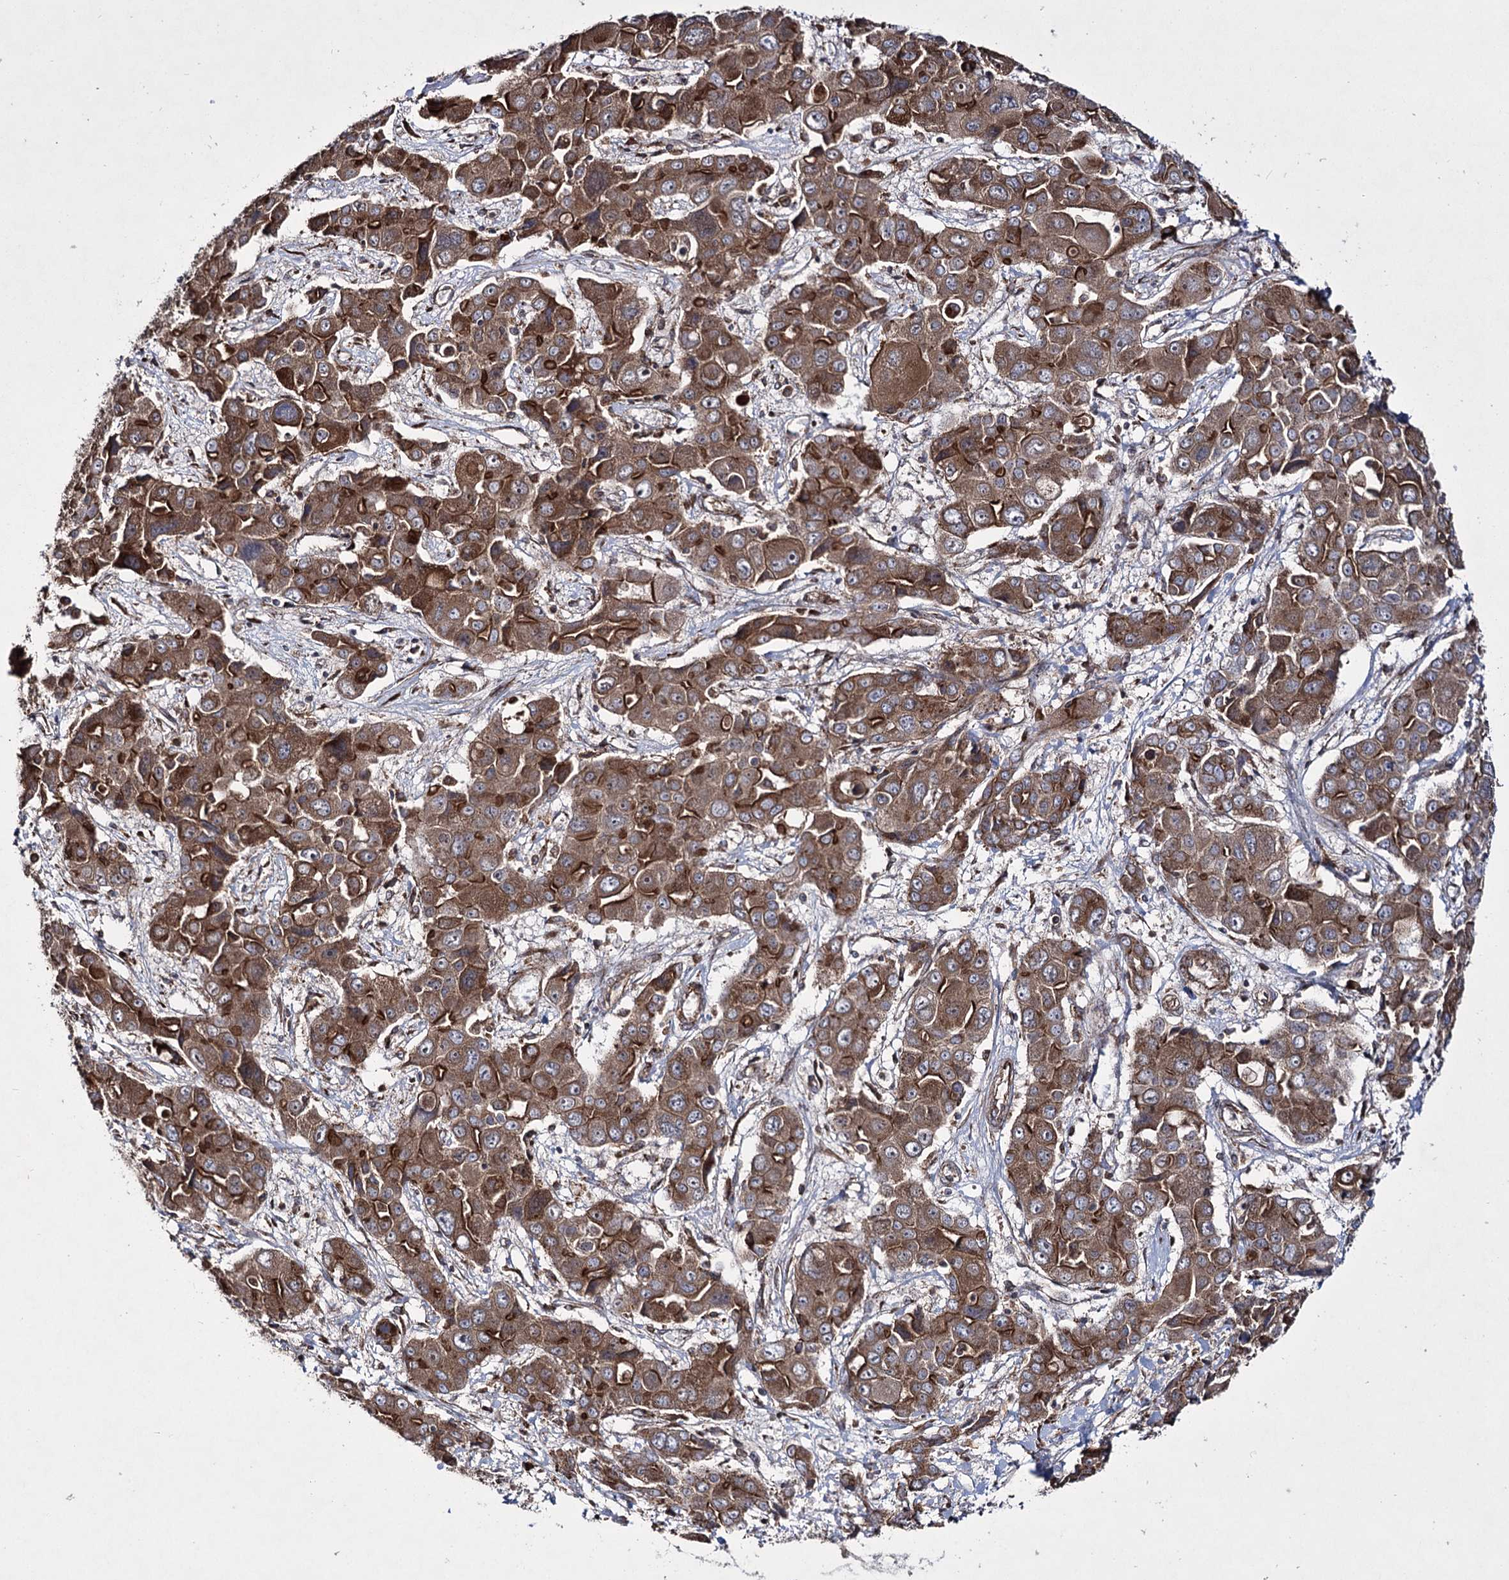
{"staining": {"intensity": "moderate", "quantity": ">75%", "location": "cytoplasmic/membranous"}, "tissue": "liver cancer", "cell_type": "Tumor cells", "image_type": "cancer", "snomed": [{"axis": "morphology", "description": "Cholangiocarcinoma"}, {"axis": "topography", "description": "Liver"}], "caption": "Tumor cells demonstrate medium levels of moderate cytoplasmic/membranous staining in approximately >75% of cells in cholangiocarcinoma (liver). The staining is performed using DAB brown chromogen to label protein expression. The nuclei are counter-stained blue using hematoxylin.", "gene": "HECTD2", "patient": {"sex": "male", "age": 67}}